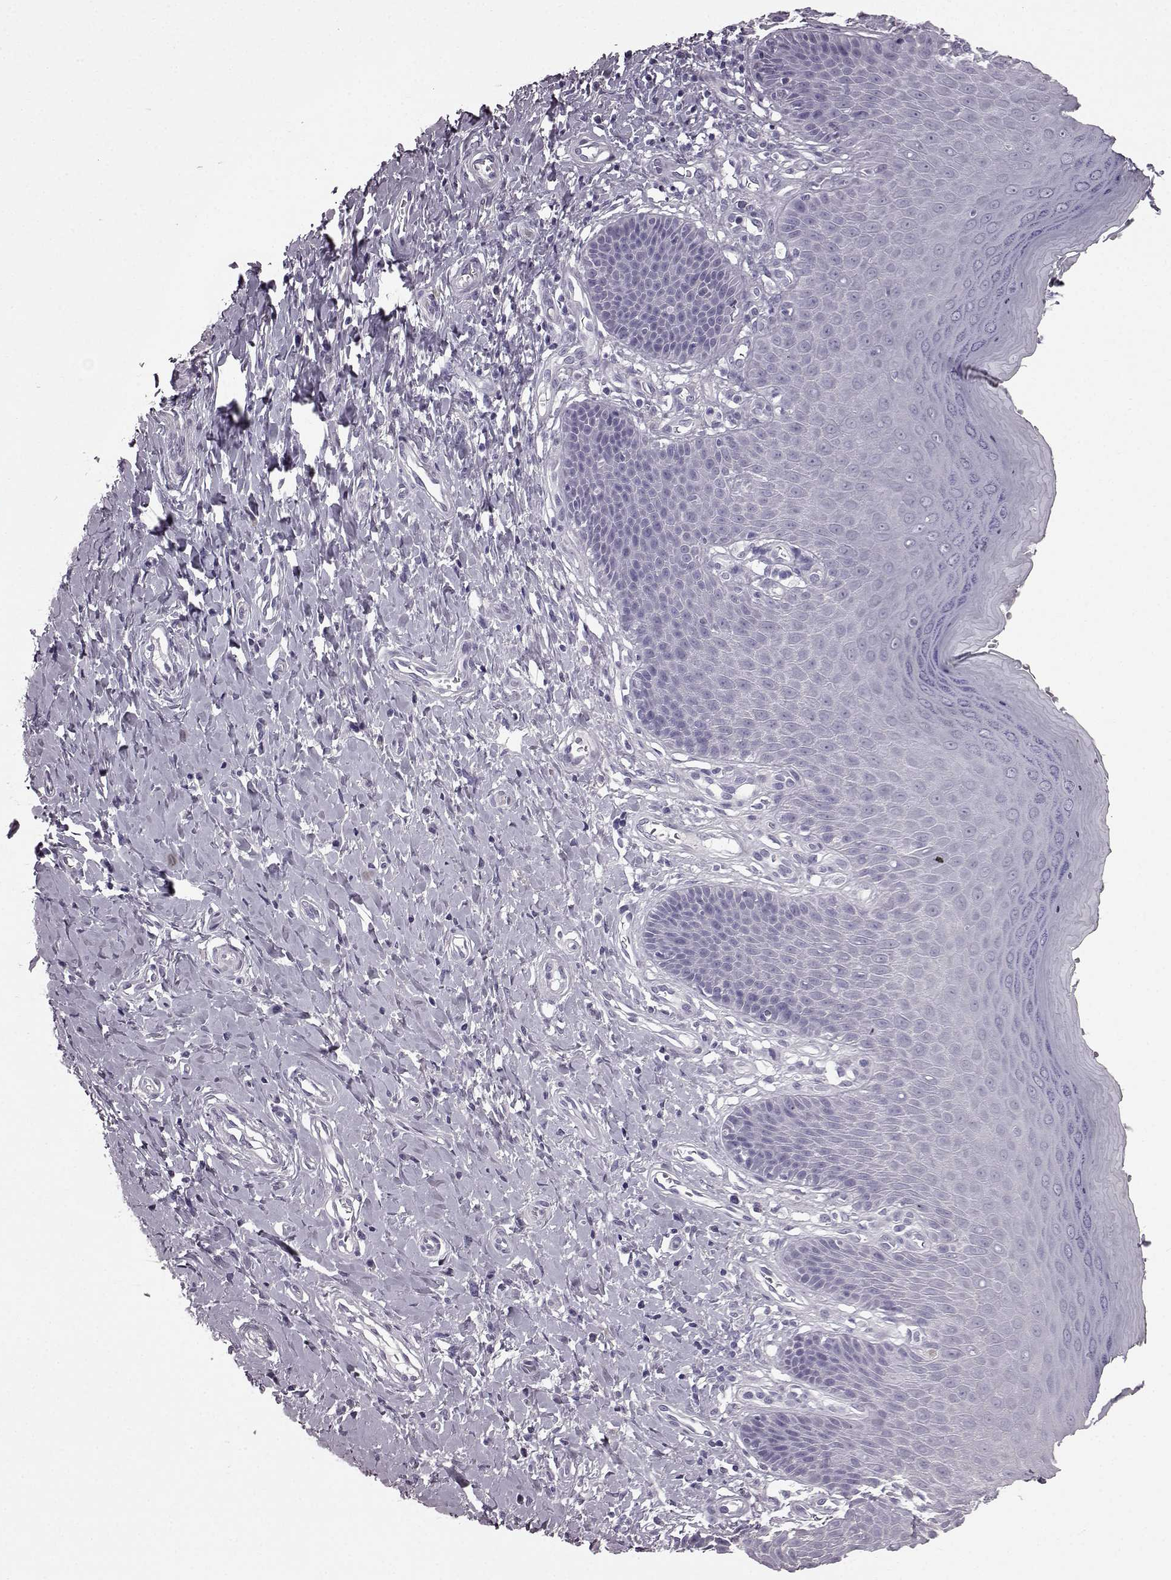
{"staining": {"intensity": "negative", "quantity": "none", "location": "none"}, "tissue": "vagina", "cell_type": "Squamous epithelial cells", "image_type": "normal", "snomed": [{"axis": "morphology", "description": "Normal tissue, NOS"}, {"axis": "topography", "description": "Vagina"}], "caption": "Protein analysis of benign vagina displays no significant staining in squamous epithelial cells.", "gene": "SLC28A2", "patient": {"sex": "female", "age": 83}}